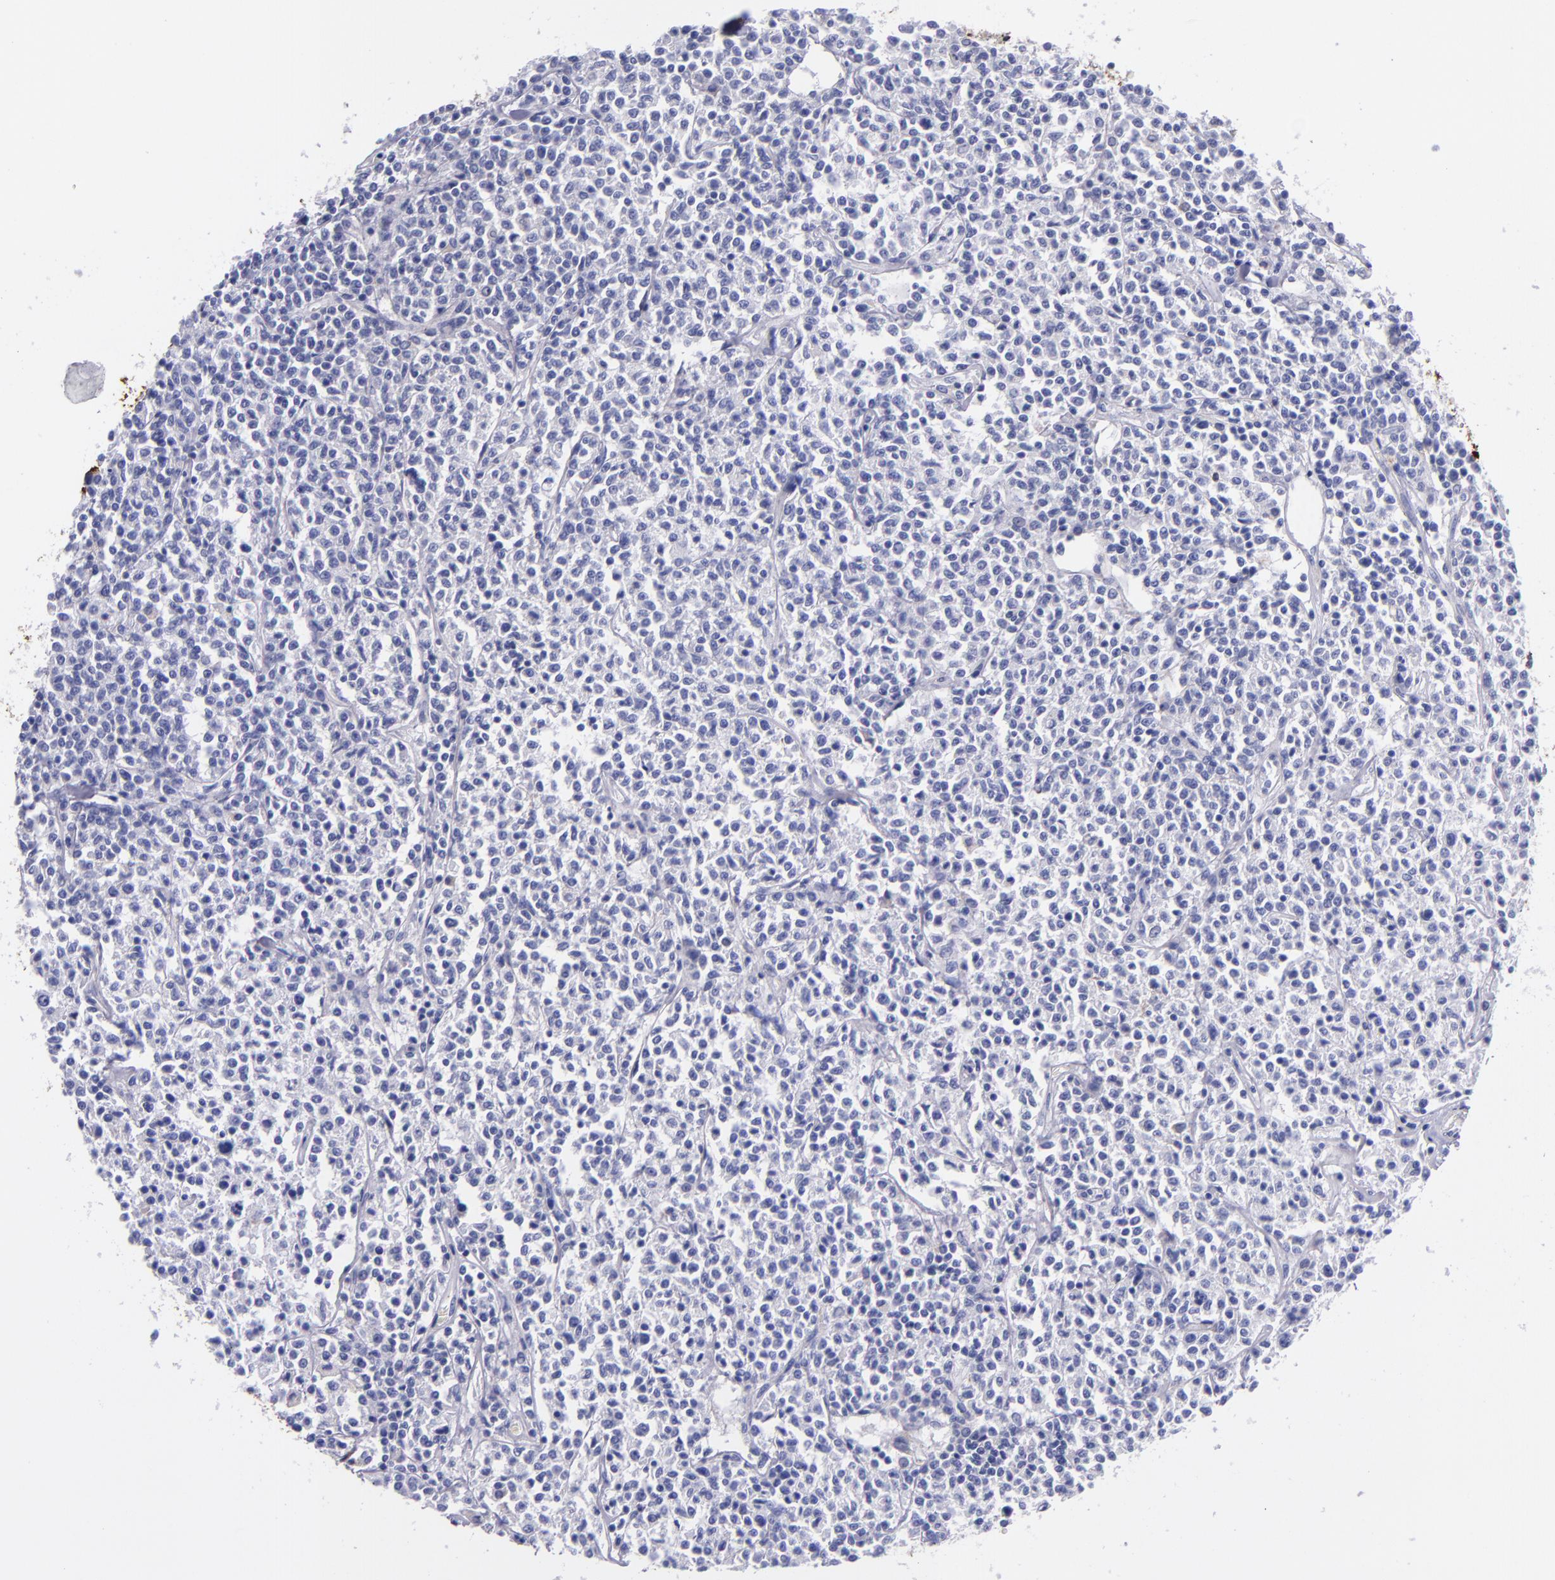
{"staining": {"intensity": "negative", "quantity": "none", "location": "none"}, "tissue": "lymphoma", "cell_type": "Tumor cells", "image_type": "cancer", "snomed": [{"axis": "morphology", "description": "Malignant lymphoma, non-Hodgkin's type, Low grade"}, {"axis": "topography", "description": "Small intestine"}], "caption": "Micrograph shows no significant protein expression in tumor cells of malignant lymphoma, non-Hodgkin's type (low-grade).", "gene": "IVL", "patient": {"sex": "female", "age": 59}}